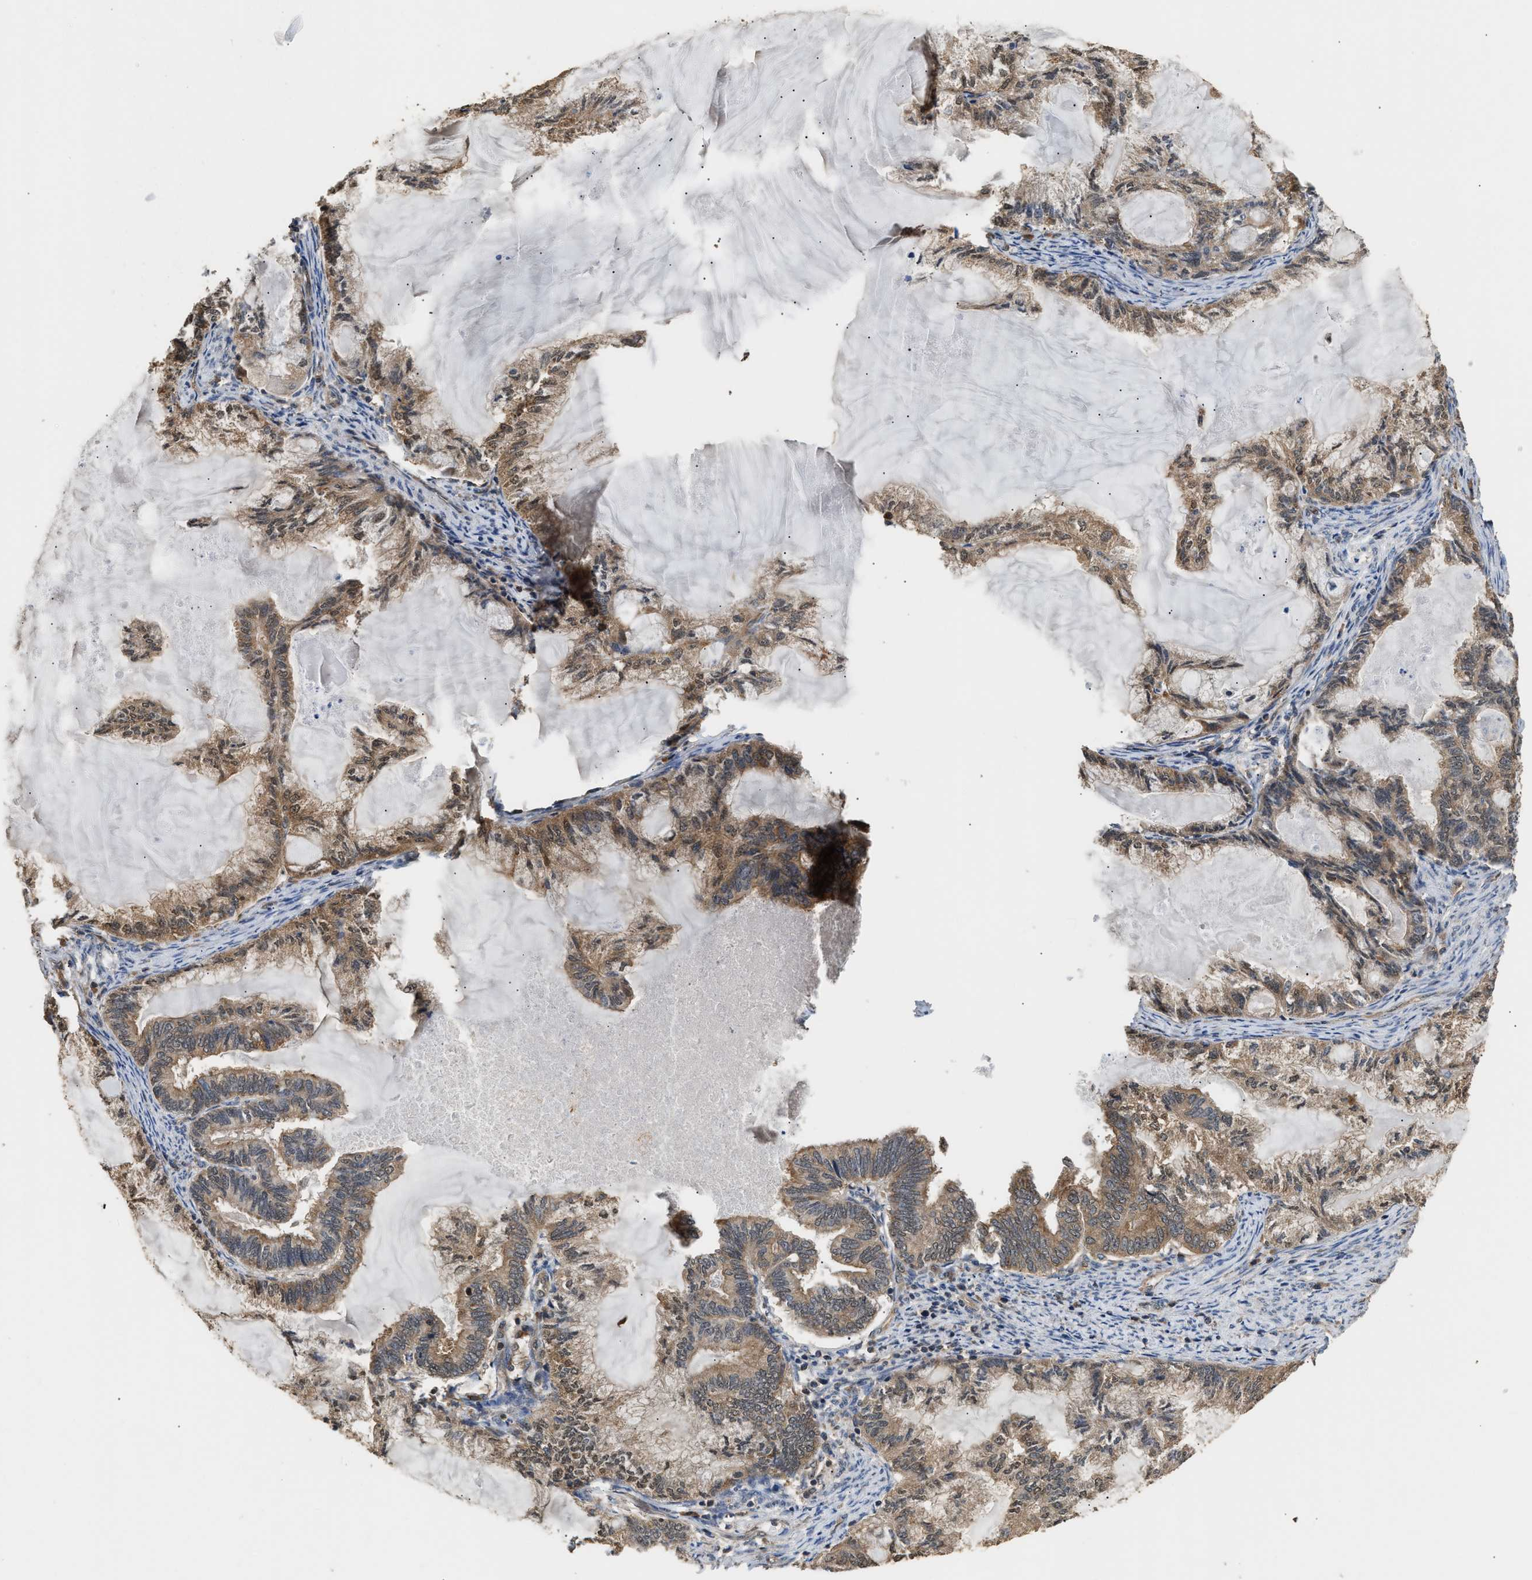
{"staining": {"intensity": "moderate", "quantity": ">75%", "location": "cytoplasmic/membranous"}, "tissue": "endometrial cancer", "cell_type": "Tumor cells", "image_type": "cancer", "snomed": [{"axis": "morphology", "description": "Adenocarcinoma, NOS"}, {"axis": "topography", "description": "Endometrium"}], "caption": "This is a micrograph of immunohistochemistry (IHC) staining of adenocarcinoma (endometrial), which shows moderate positivity in the cytoplasmic/membranous of tumor cells.", "gene": "DNAJC2", "patient": {"sex": "female", "age": 86}}